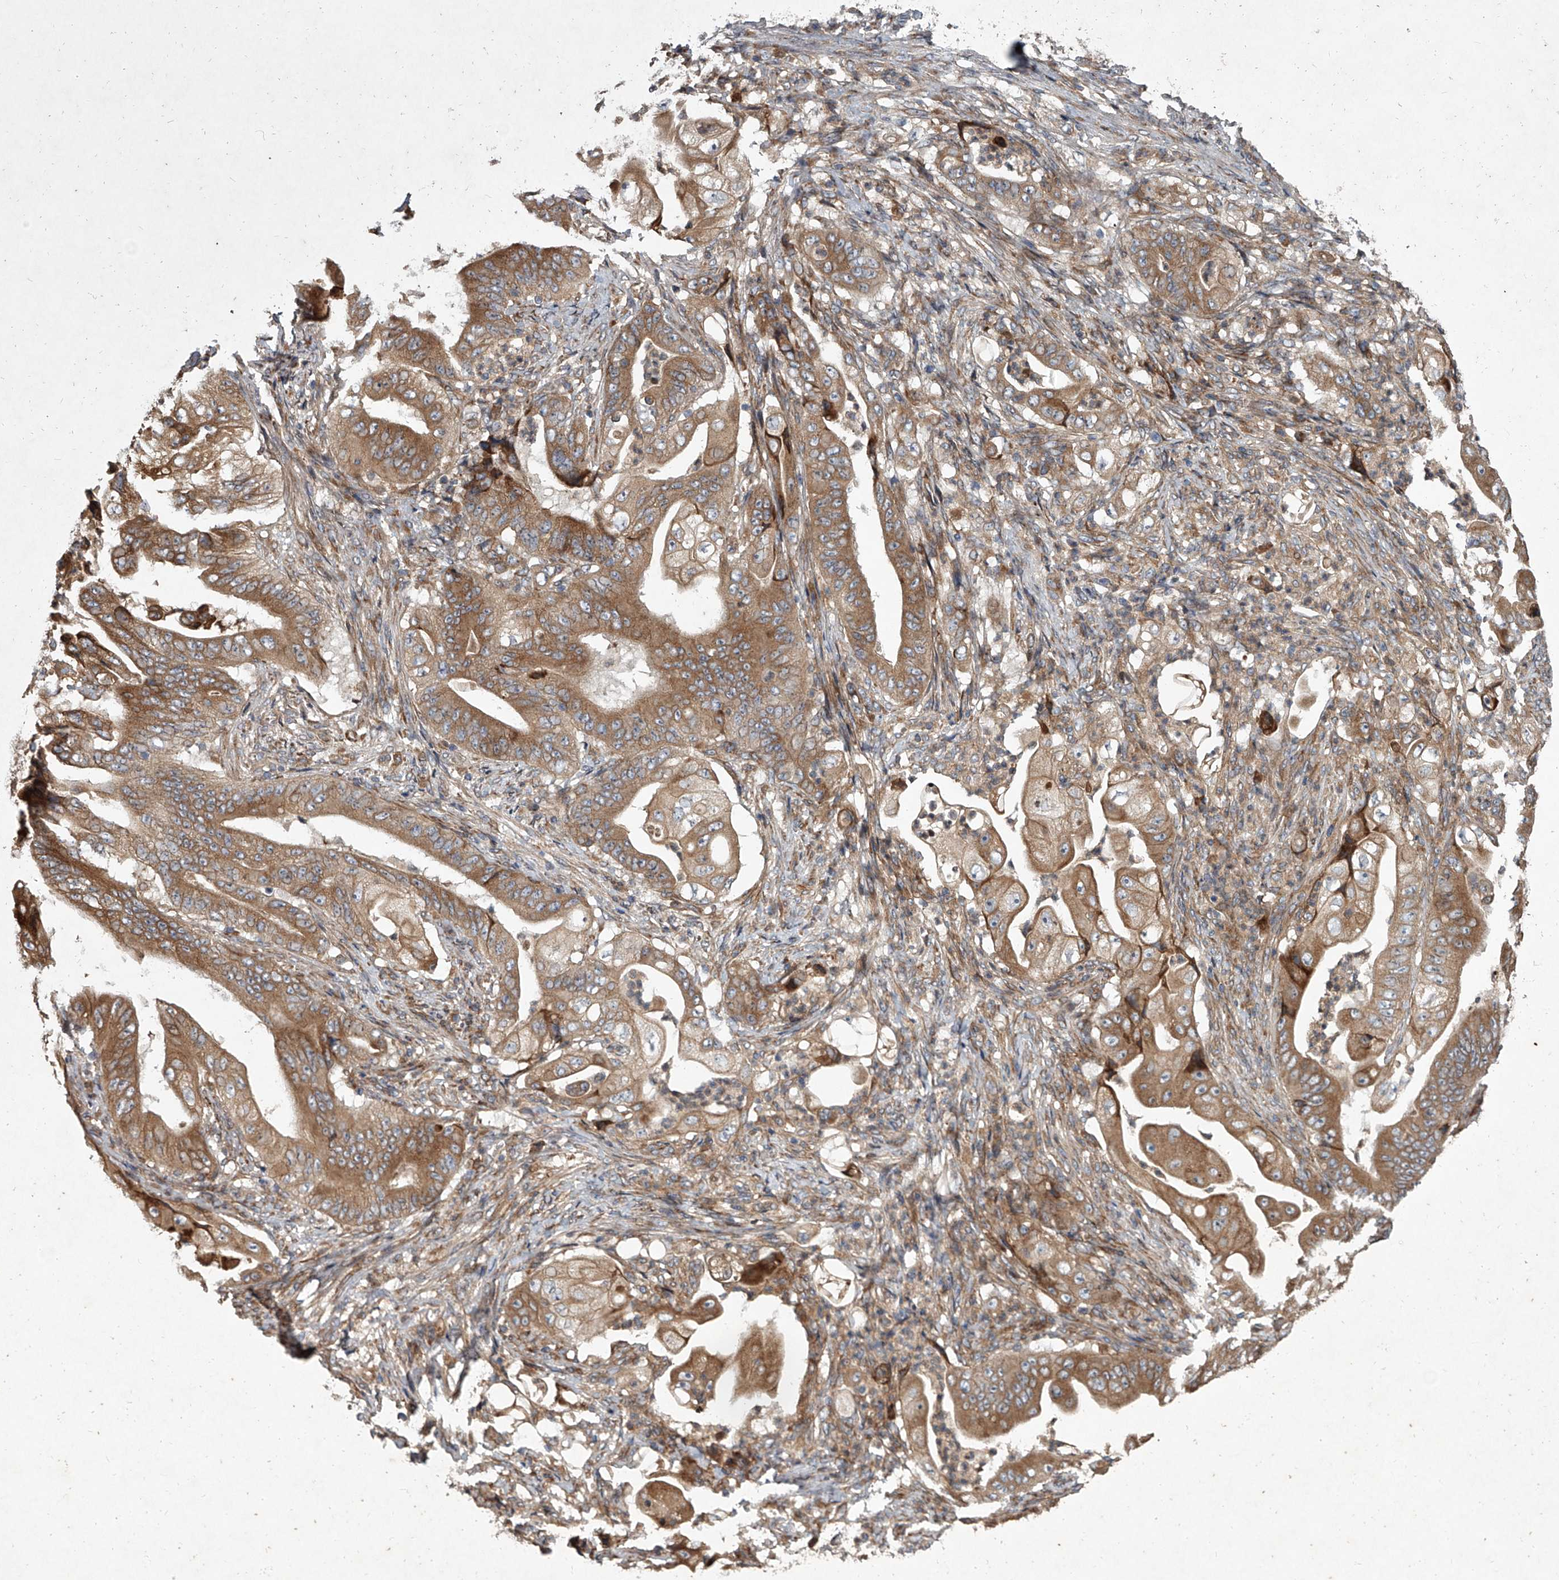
{"staining": {"intensity": "moderate", "quantity": ">75%", "location": "cytoplasmic/membranous"}, "tissue": "stomach cancer", "cell_type": "Tumor cells", "image_type": "cancer", "snomed": [{"axis": "morphology", "description": "Adenocarcinoma, NOS"}, {"axis": "topography", "description": "Stomach"}], "caption": "This is a photomicrograph of immunohistochemistry (IHC) staining of adenocarcinoma (stomach), which shows moderate positivity in the cytoplasmic/membranous of tumor cells.", "gene": "EVA1C", "patient": {"sex": "female", "age": 73}}